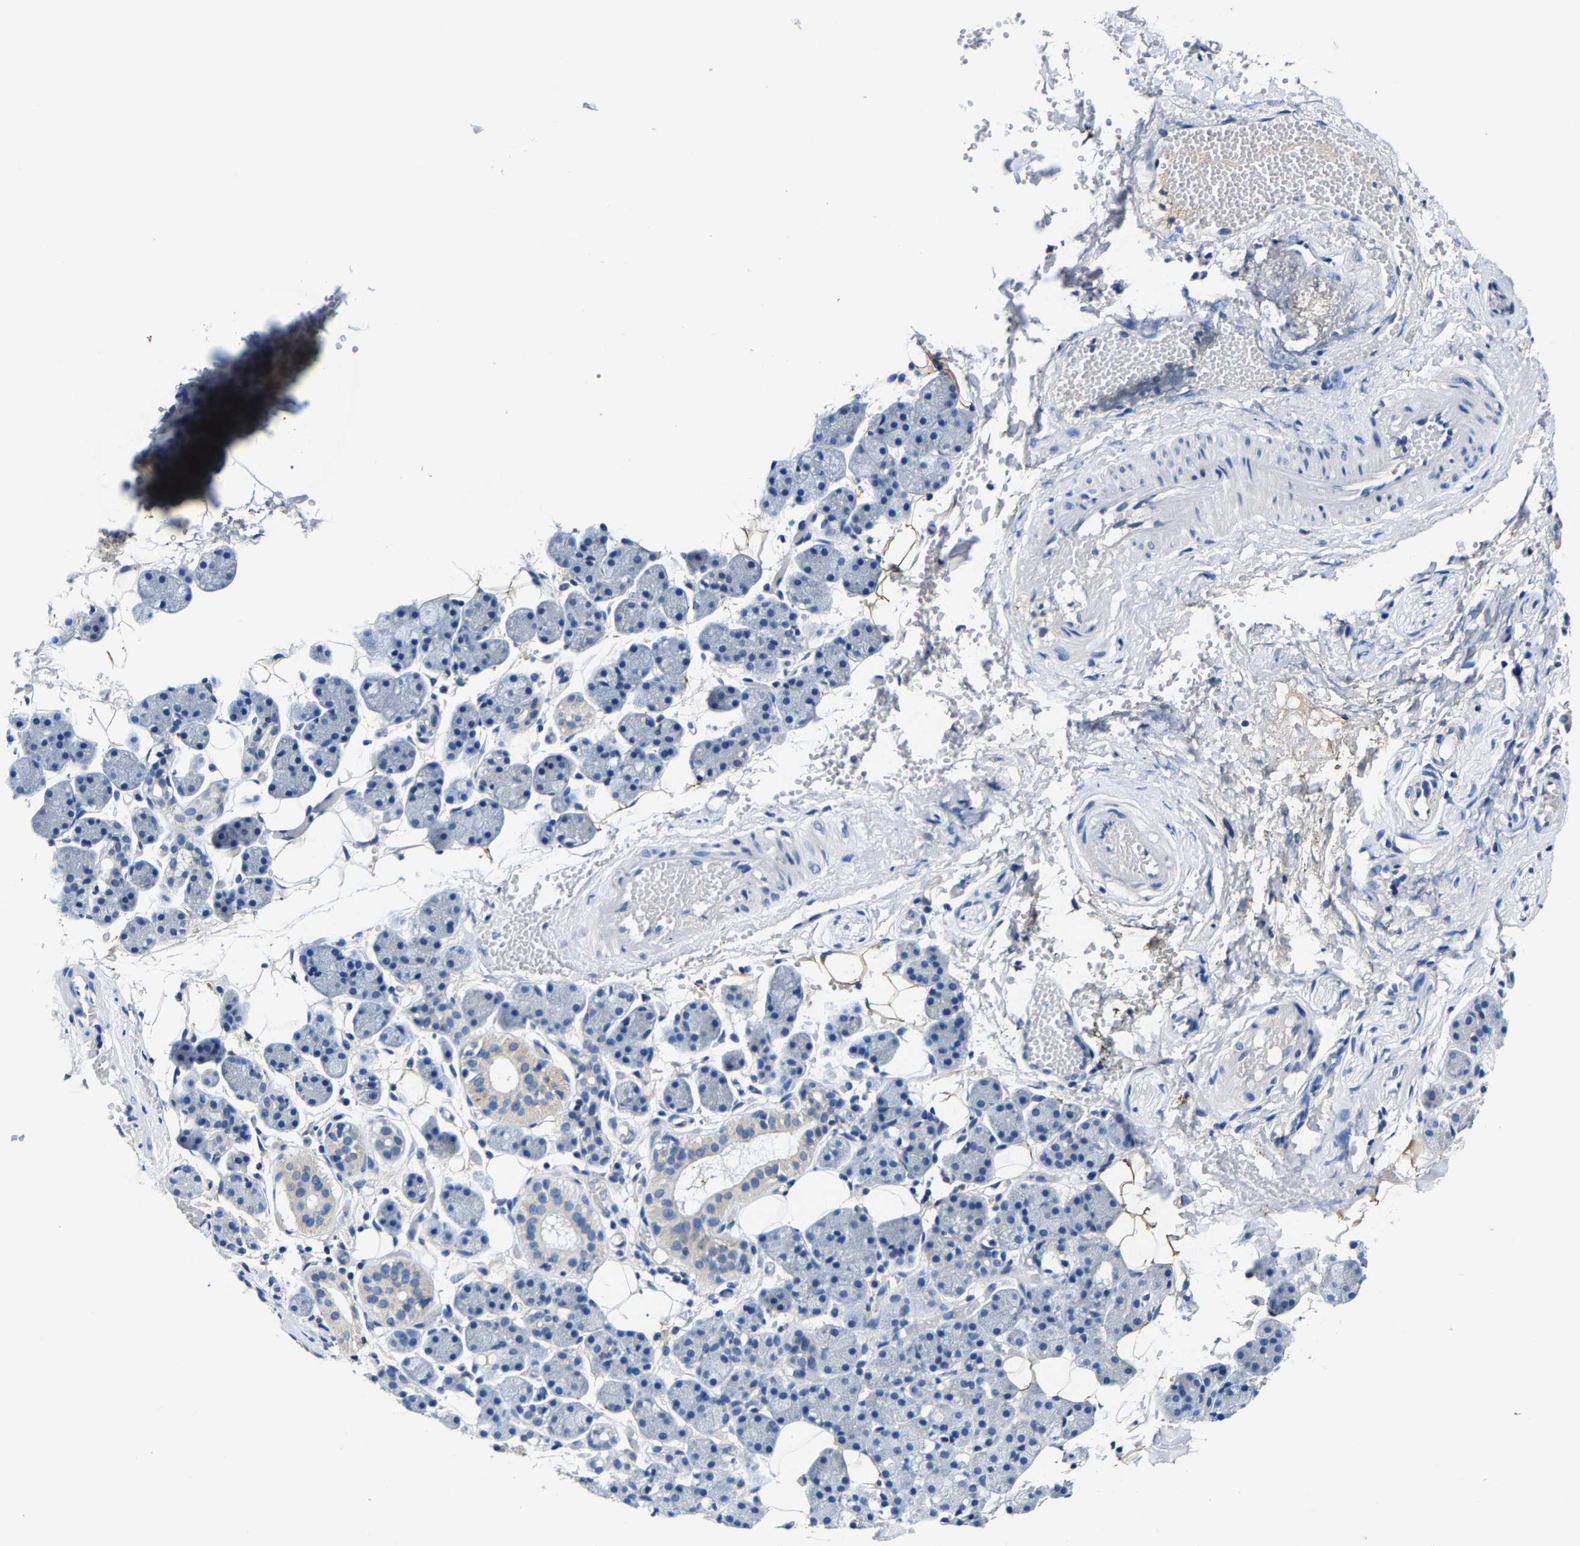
{"staining": {"intensity": "moderate", "quantity": "<25%", "location": "cytoplasmic/membranous"}, "tissue": "salivary gland", "cell_type": "Glandular cells", "image_type": "normal", "snomed": [{"axis": "morphology", "description": "Normal tissue, NOS"}, {"axis": "topography", "description": "Salivary gland"}], "caption": "A photomicrograph of human salivary gland stained for a protein reveals moderate cytoplasmic/membranous brown staining in glandular cells. The staining was performed using DAB (3,3'-diaminobenzidine), with brown indicating positive protein expression. Nuclei are stained blue with hematoxylin.", "gene": "SLC25A25", "patient": {"sex": "female", "age": 33}}